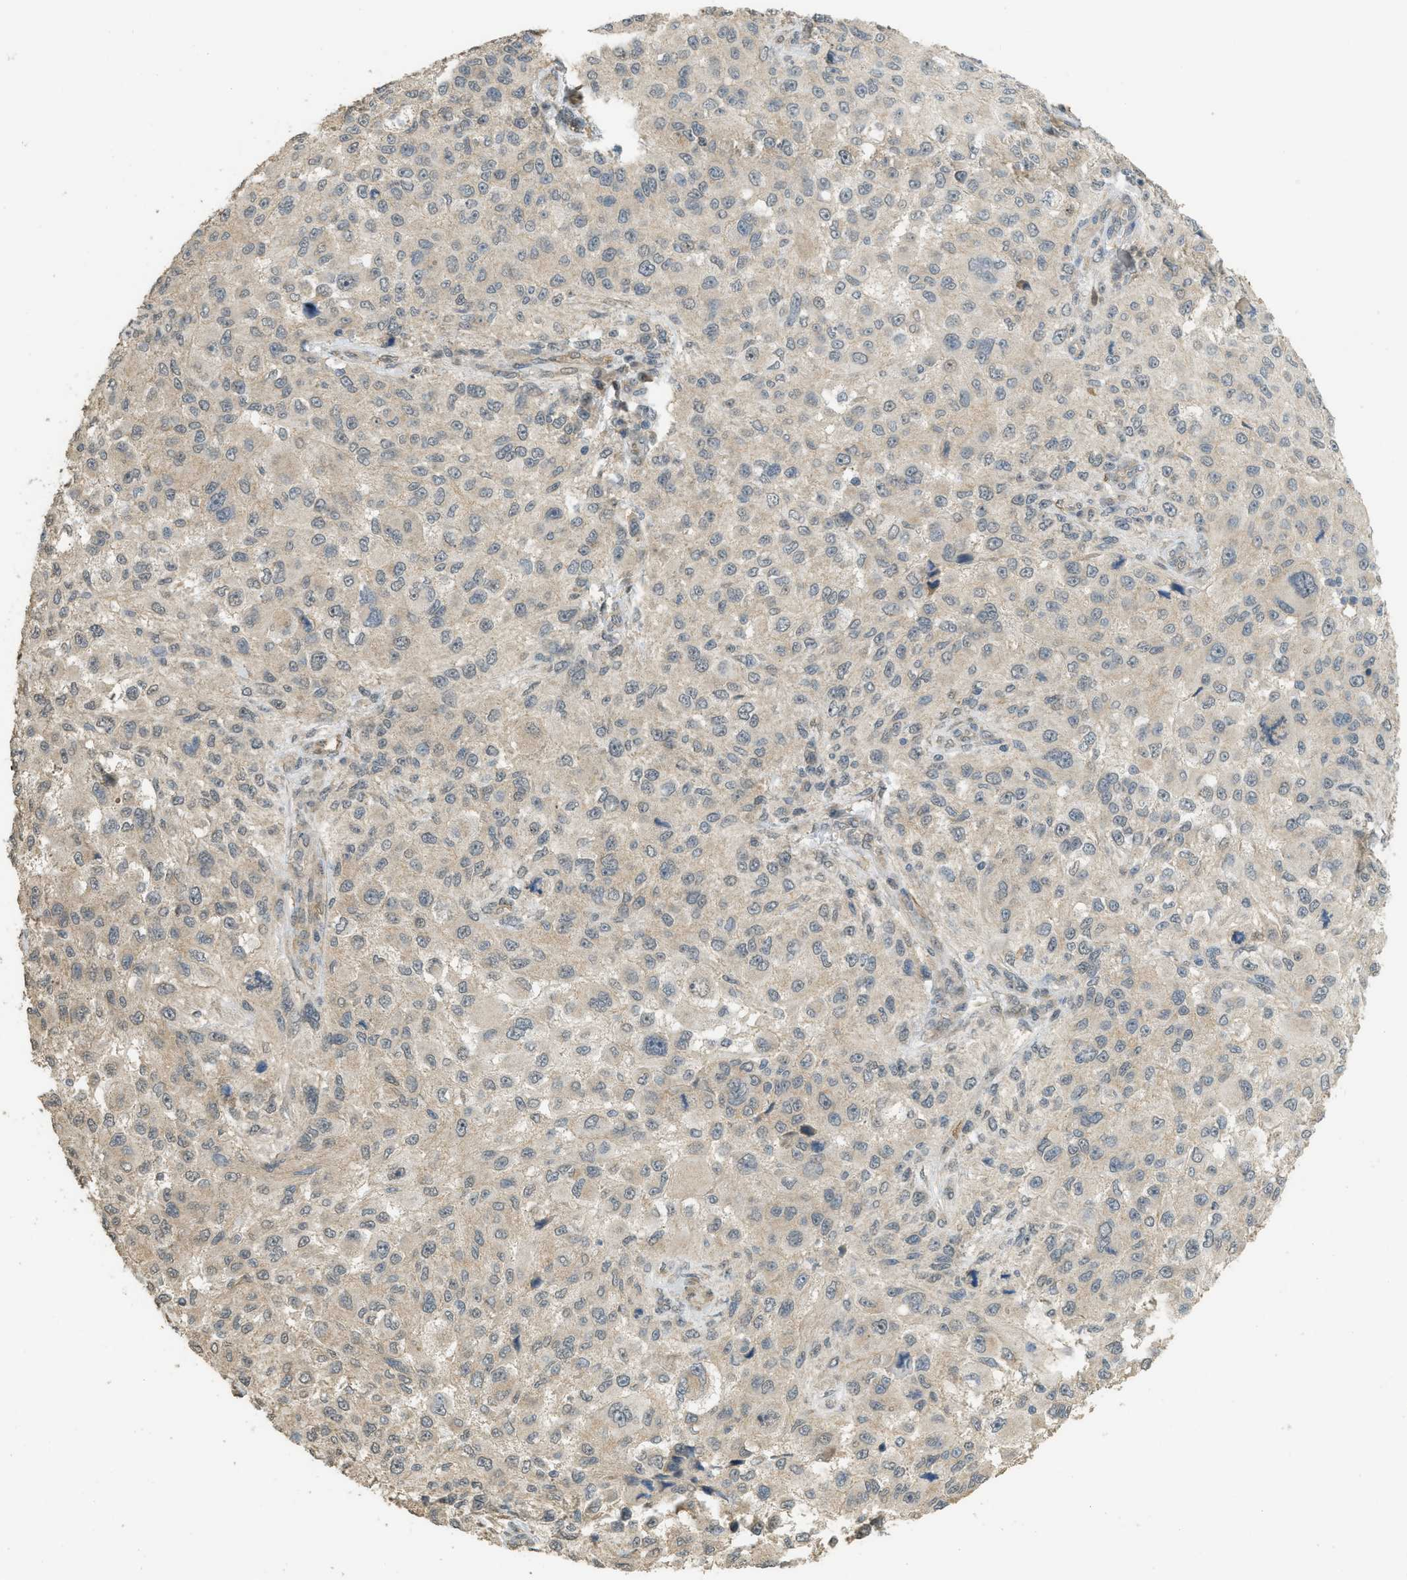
{"staining": {"intensity": "weak", "quantity": "<25%", "location": "cytoplasmic/membranous"}, "tissue": "melanoma", "cell_type": "Tumor cells", "image_type": "cancer", "snomed": [{"axis": "morphology", "description": "Necrosis, NOS"}, {"axis": "morphology", "description": "Malignant melanoma, NOS"}, {"axis": "topography", "description": "Skin"}], "caption": "Immunohistochemical staining of human melanoma reveals no significant staining in tumor cells.", "gene": "IGF2BP2", "patient": {"sex": "female", "age": 87}}